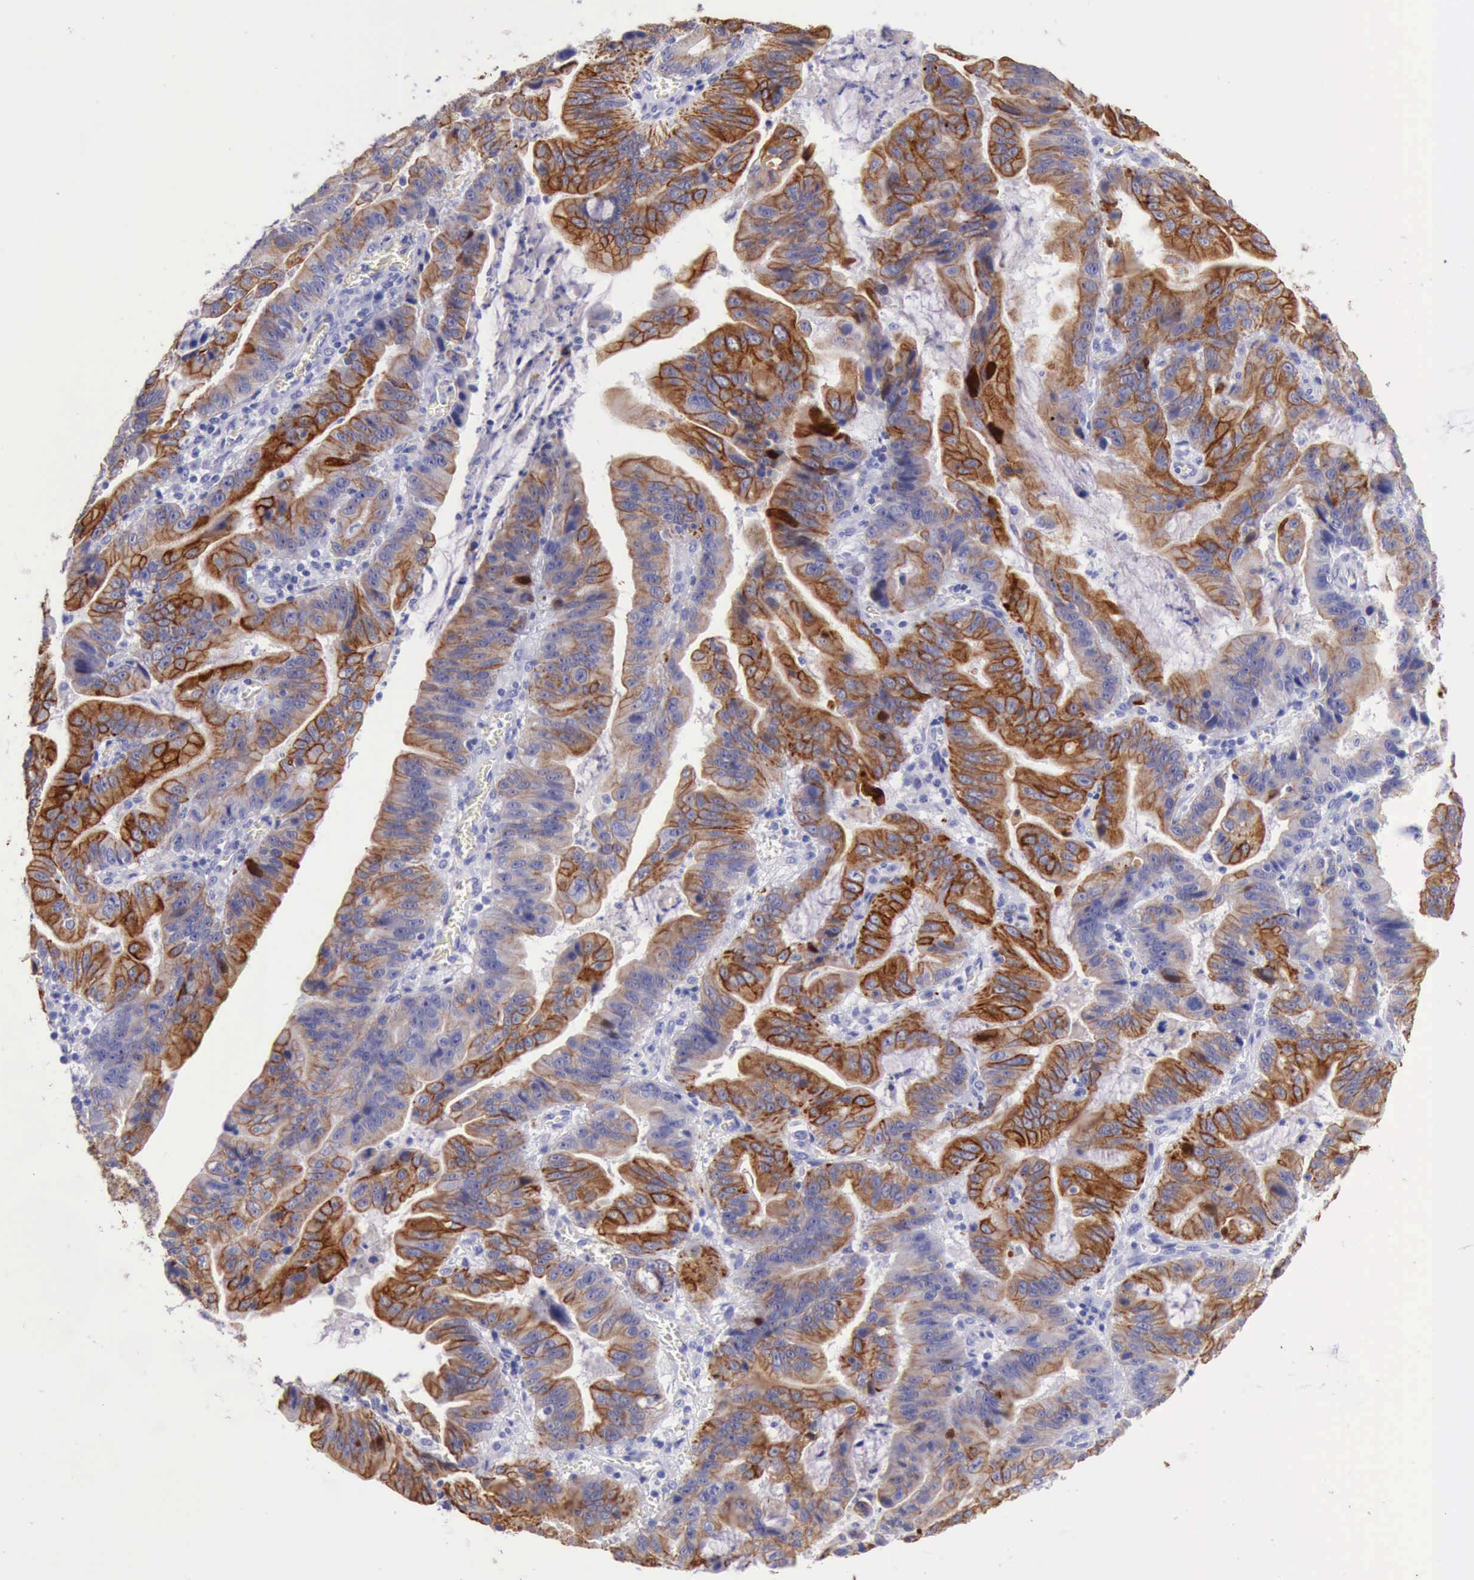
{"staining": {"intensity": "strong", "quantity": "25%-75%", "location": "cytoplasmic/membranous"}, "tissue": "stomach cancer", "cell_type": "Tumor cells", "image_type": "cancer", "snomed": [{"axis": "morphology", "description": "Adenocarcinoma, NOS"}, {"axis": "topography", "description": "Stomach, upper"}], "caption": "This photomicrograph reveals IHC staining of human stomach adenocarcinoma, with high strong cytoplasmic/membranous positivity in approximately 25%-75% of tumor cells.", "gene": "KRT8", "patient": {"sex": "male", "age": 63}}